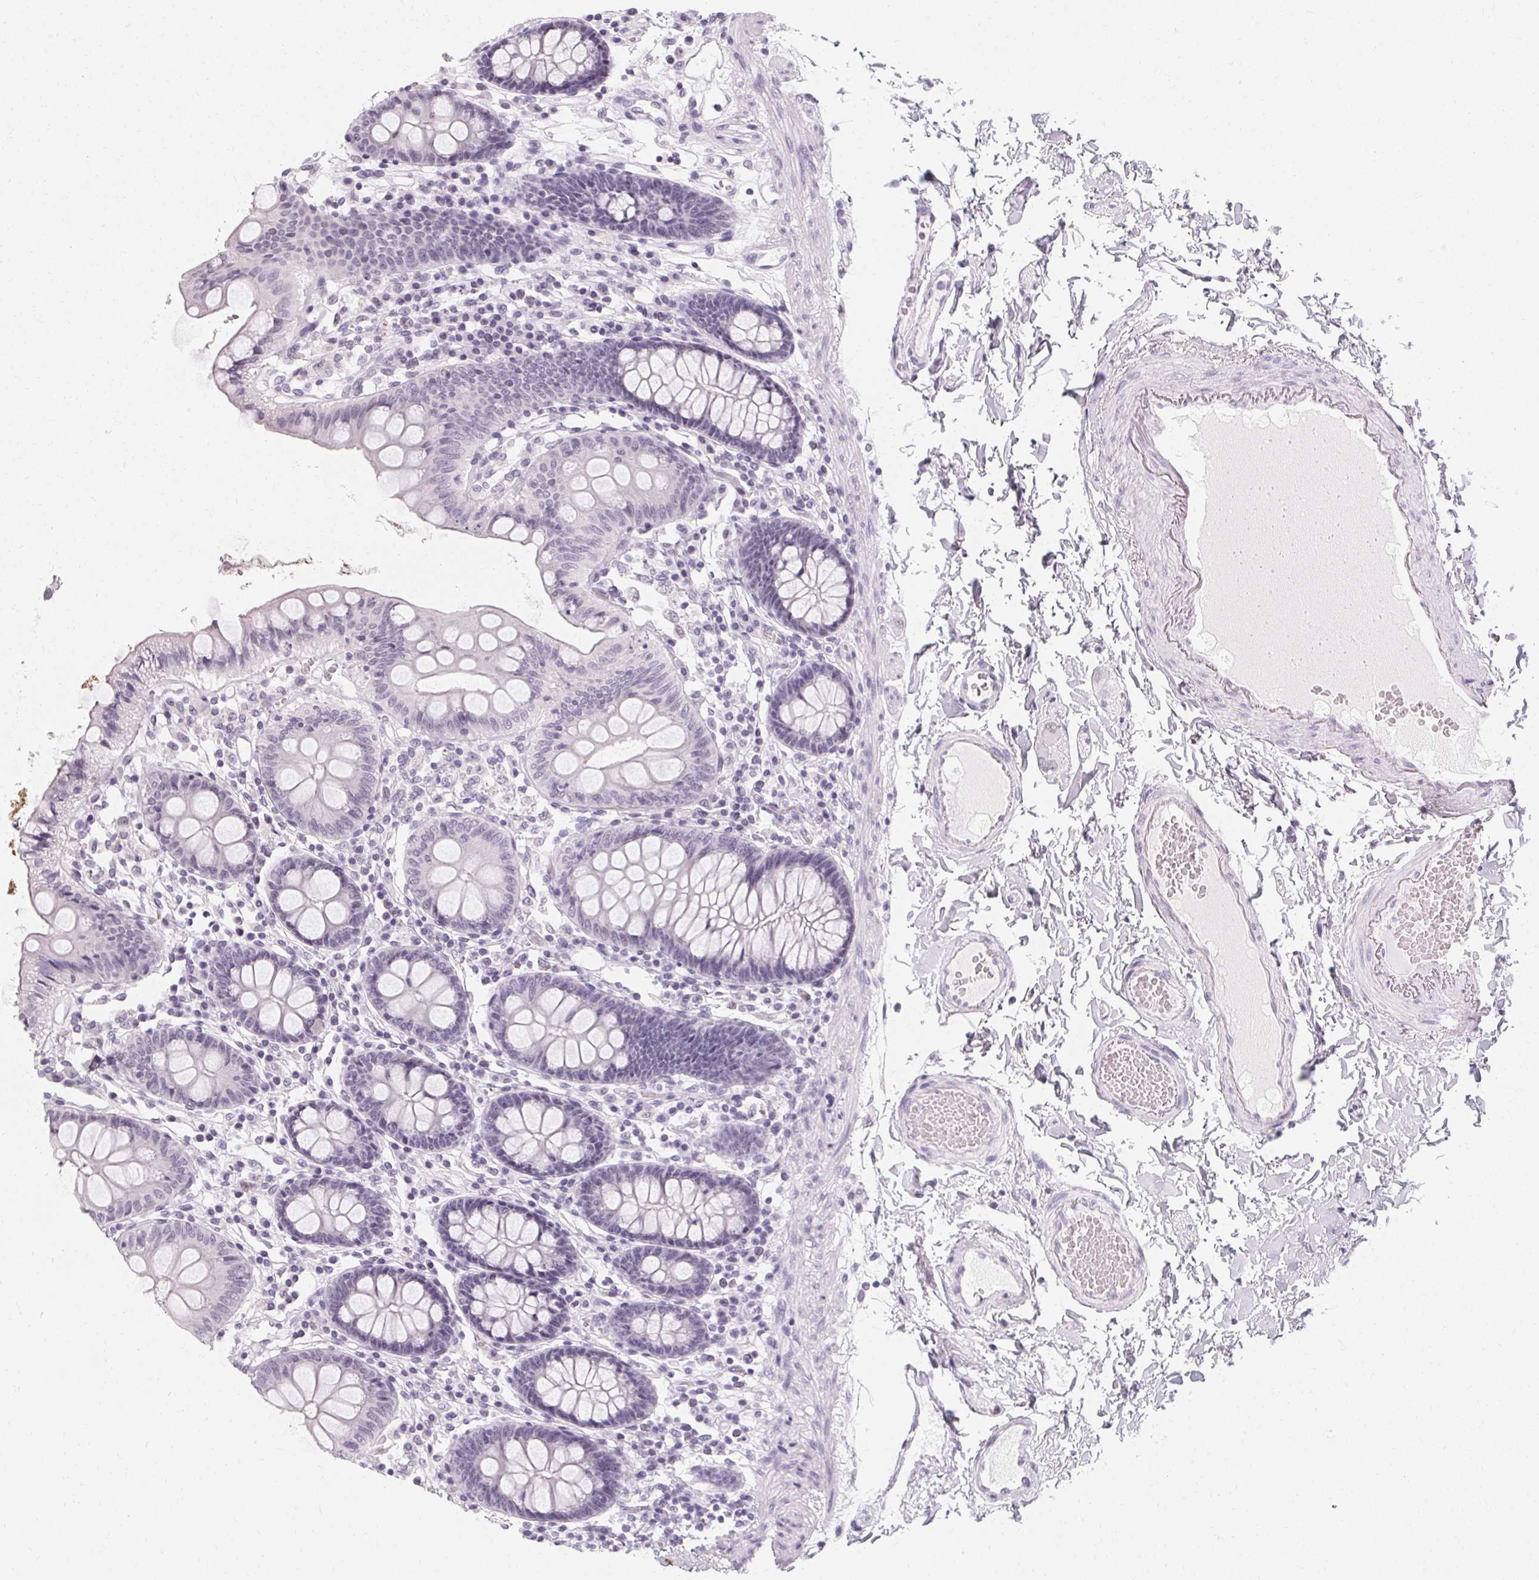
{"staining": {"intensity": "negative", "quantity": "none", "location": "none"}, "tissue": "colon", "cell_type": "Endothelial cells", "image_type": "normal", "snomed": [{"axis": "morphology", "description": "Normal tissue, NOS"}, {"axis": "topography", "description": "Colon"}], "caption": "A histopathology image of colon stained for a protein displays no brown staining in endothelial cells. (DAB immunohistochemistry, high magnification).", "gene": "SYNPR", "patient": {"sex": "male", "age": 84}}